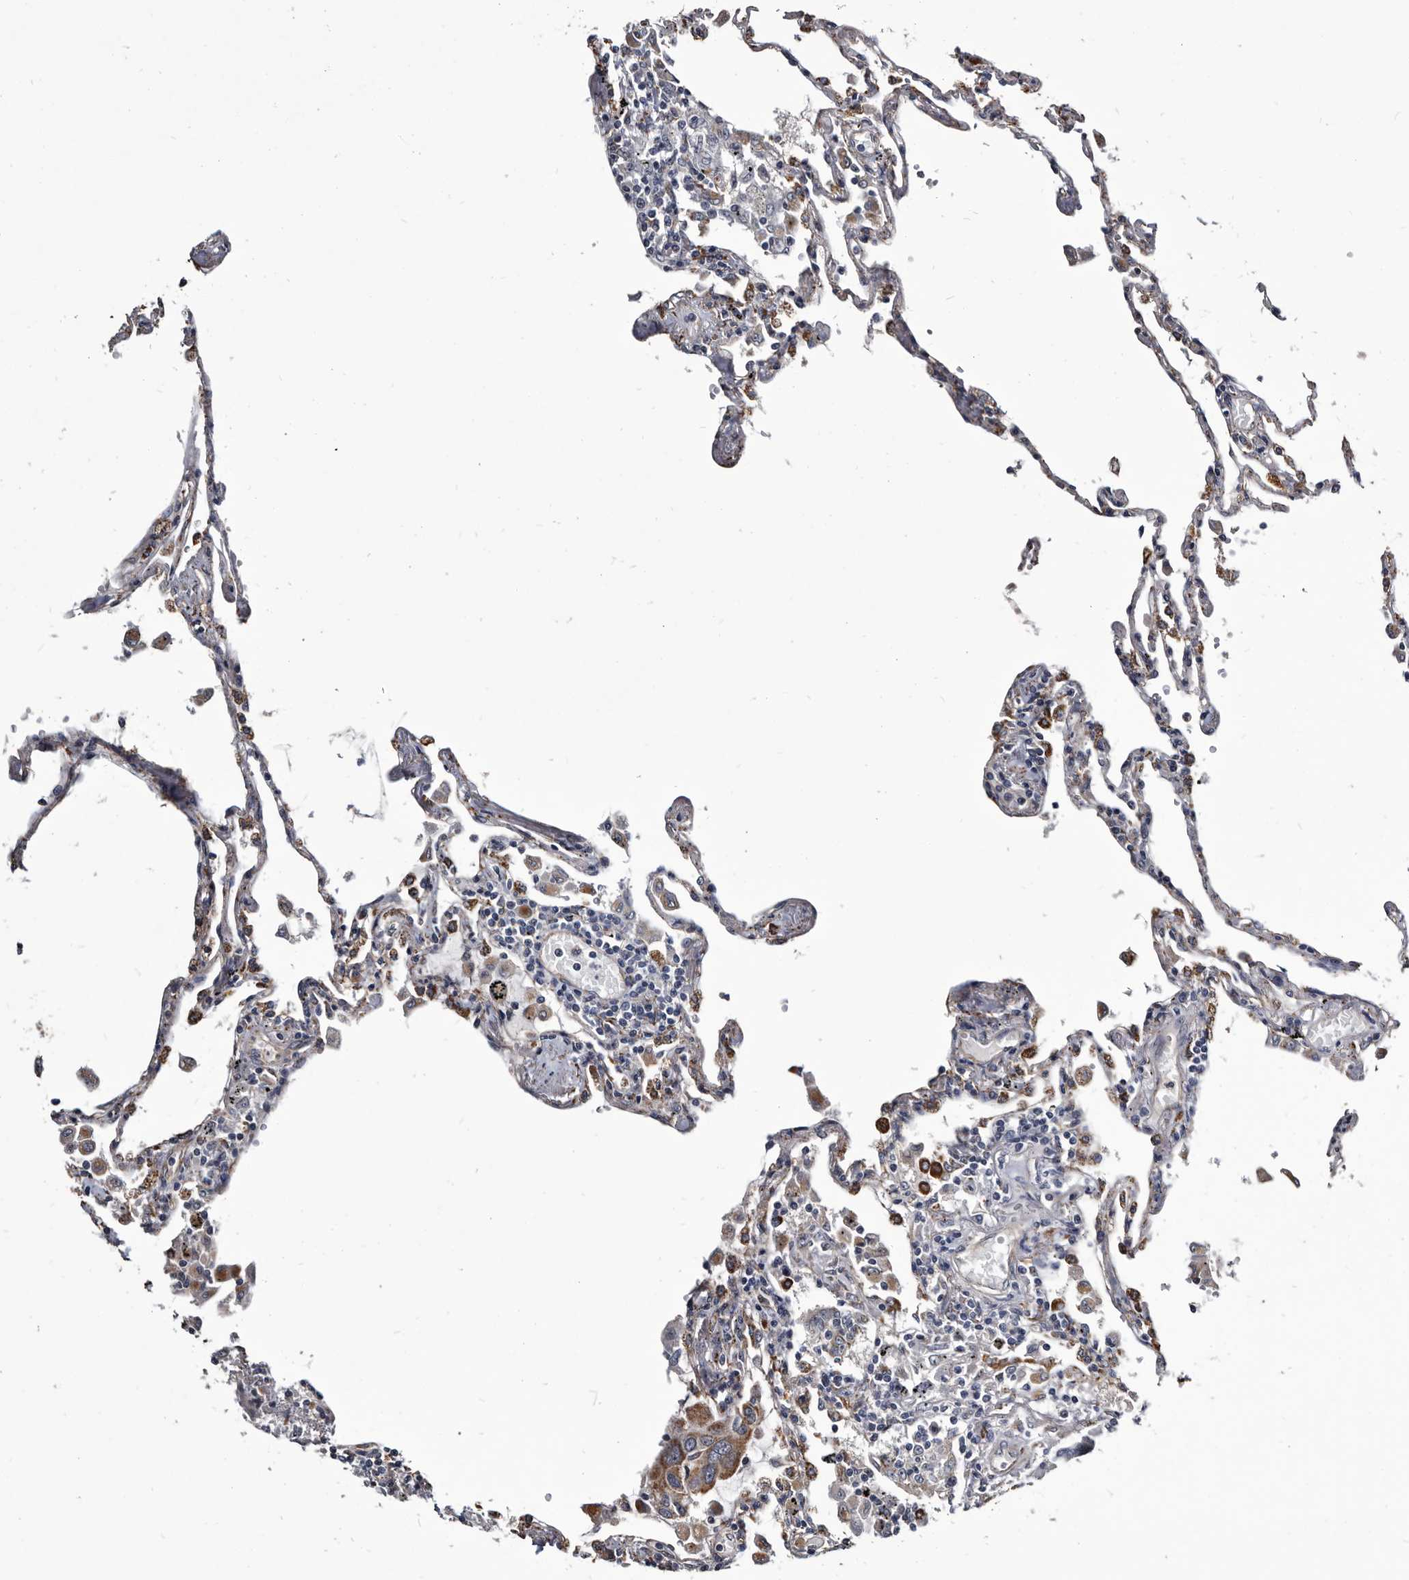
{"staining": {"intensity": "moderate", "quantity": "25%-75%", "location": "cytoplasmic/membranous"}, "tissue": "lung", "cell_type": "Alveolar cells", "image_type": "normal", "snomed": [{"axis": "morphology", "description": "Normal tissue, NOS"}, {"axis": "topography", "description": "Lung"}], "caption": "This is an image of immunohistochemistry staining of normal lung, which shows moderate staining in the cytoplasmic/membranous of alveolar cells.", "gene": "CTSA", "patient": {"sex": "female", "age": 67}}